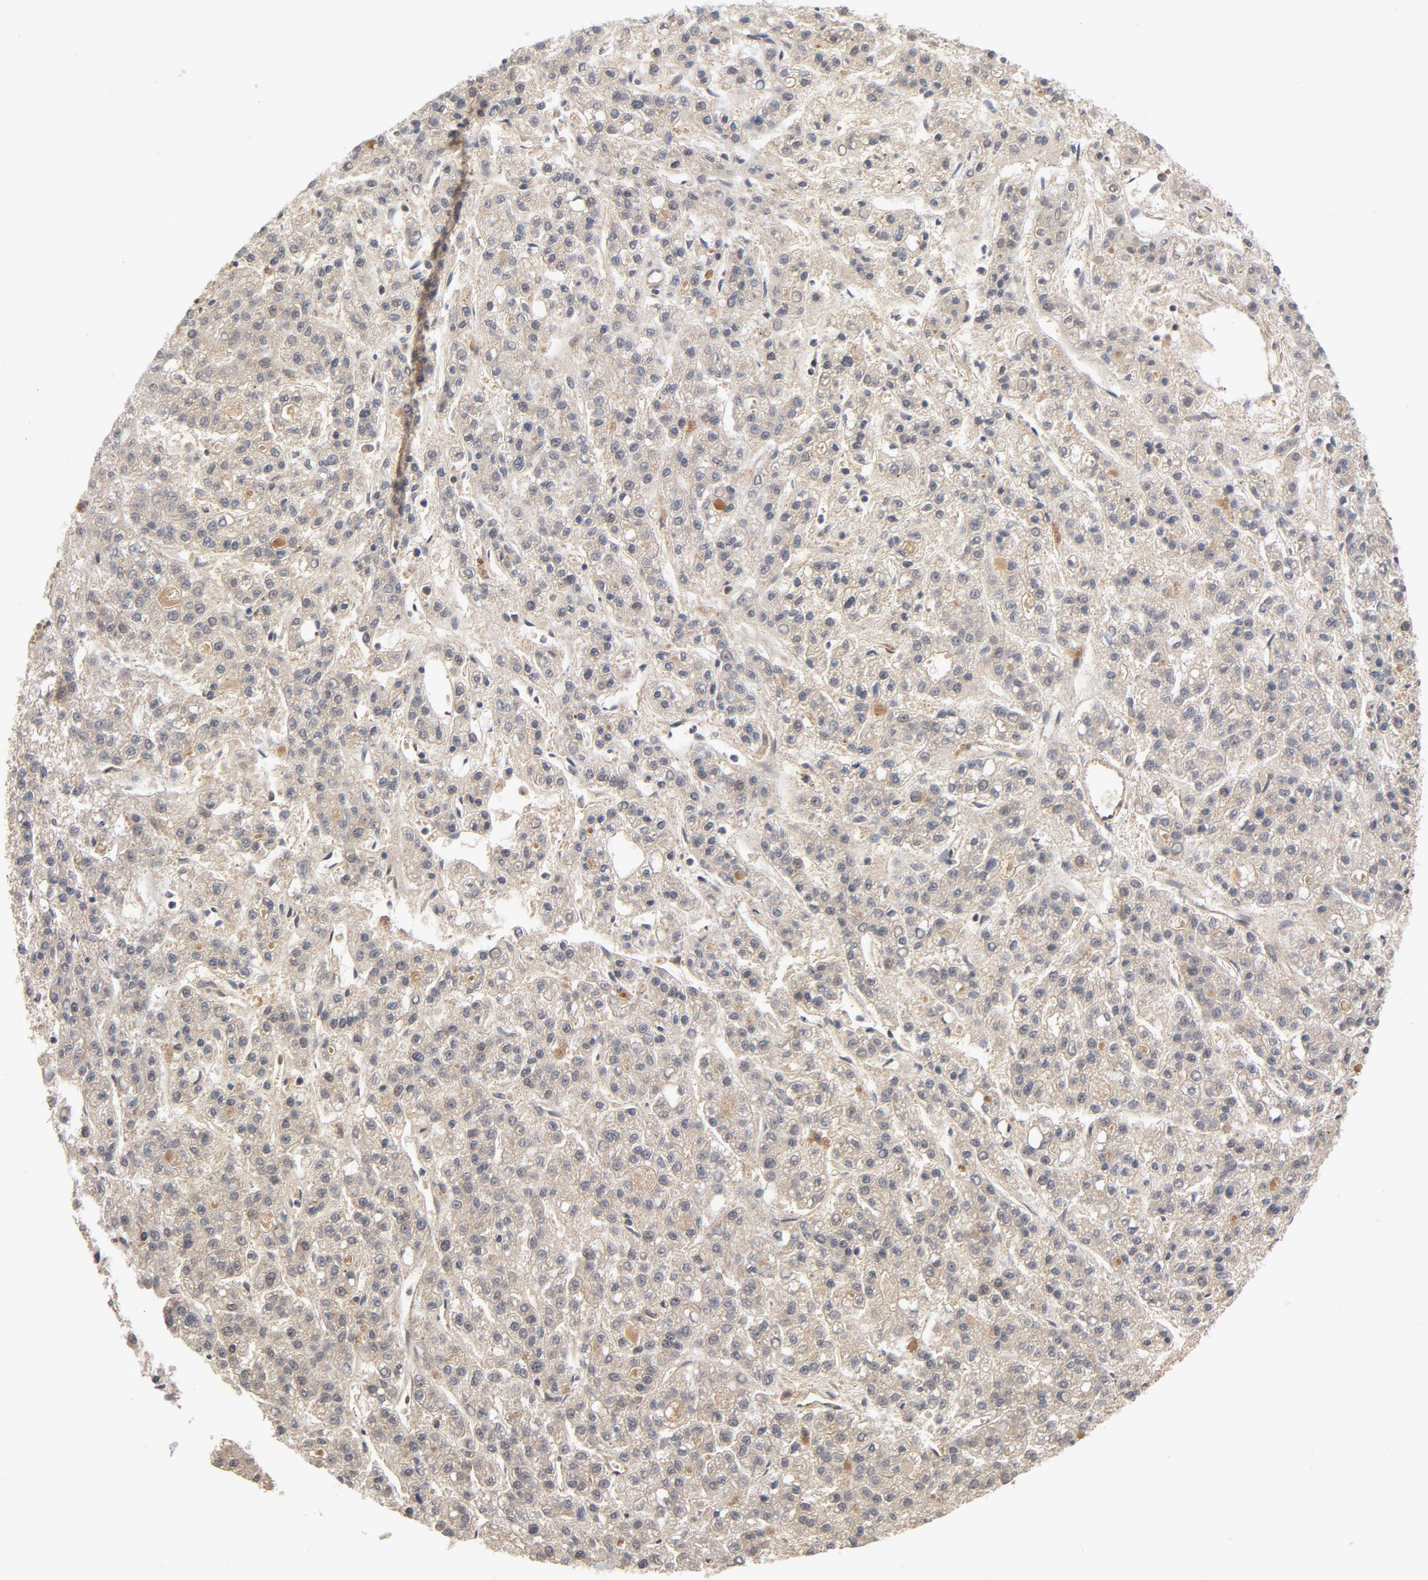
{"staining": {"intensity": "weak", "quantity": ">75%", "location": "cytoplasmic/membranous"}, "tissue": "liver cancer", "cell_type": "Tumor cells", "image_type": "cancer", "snomed": [{"axis": "morphology", "description": "Carcinoma, Hepatocellular, NOS"}, {"axis": "topography", "description": "Liver"}], "caption": "Liver hepatocellular carcinoma stained with a brown dye exhibits weak cytoplasmic/membranous positive expression in approximately >75% of tumor cells.", "gene": "CDC37", "patient": {"sex": "male", "age": 70}}